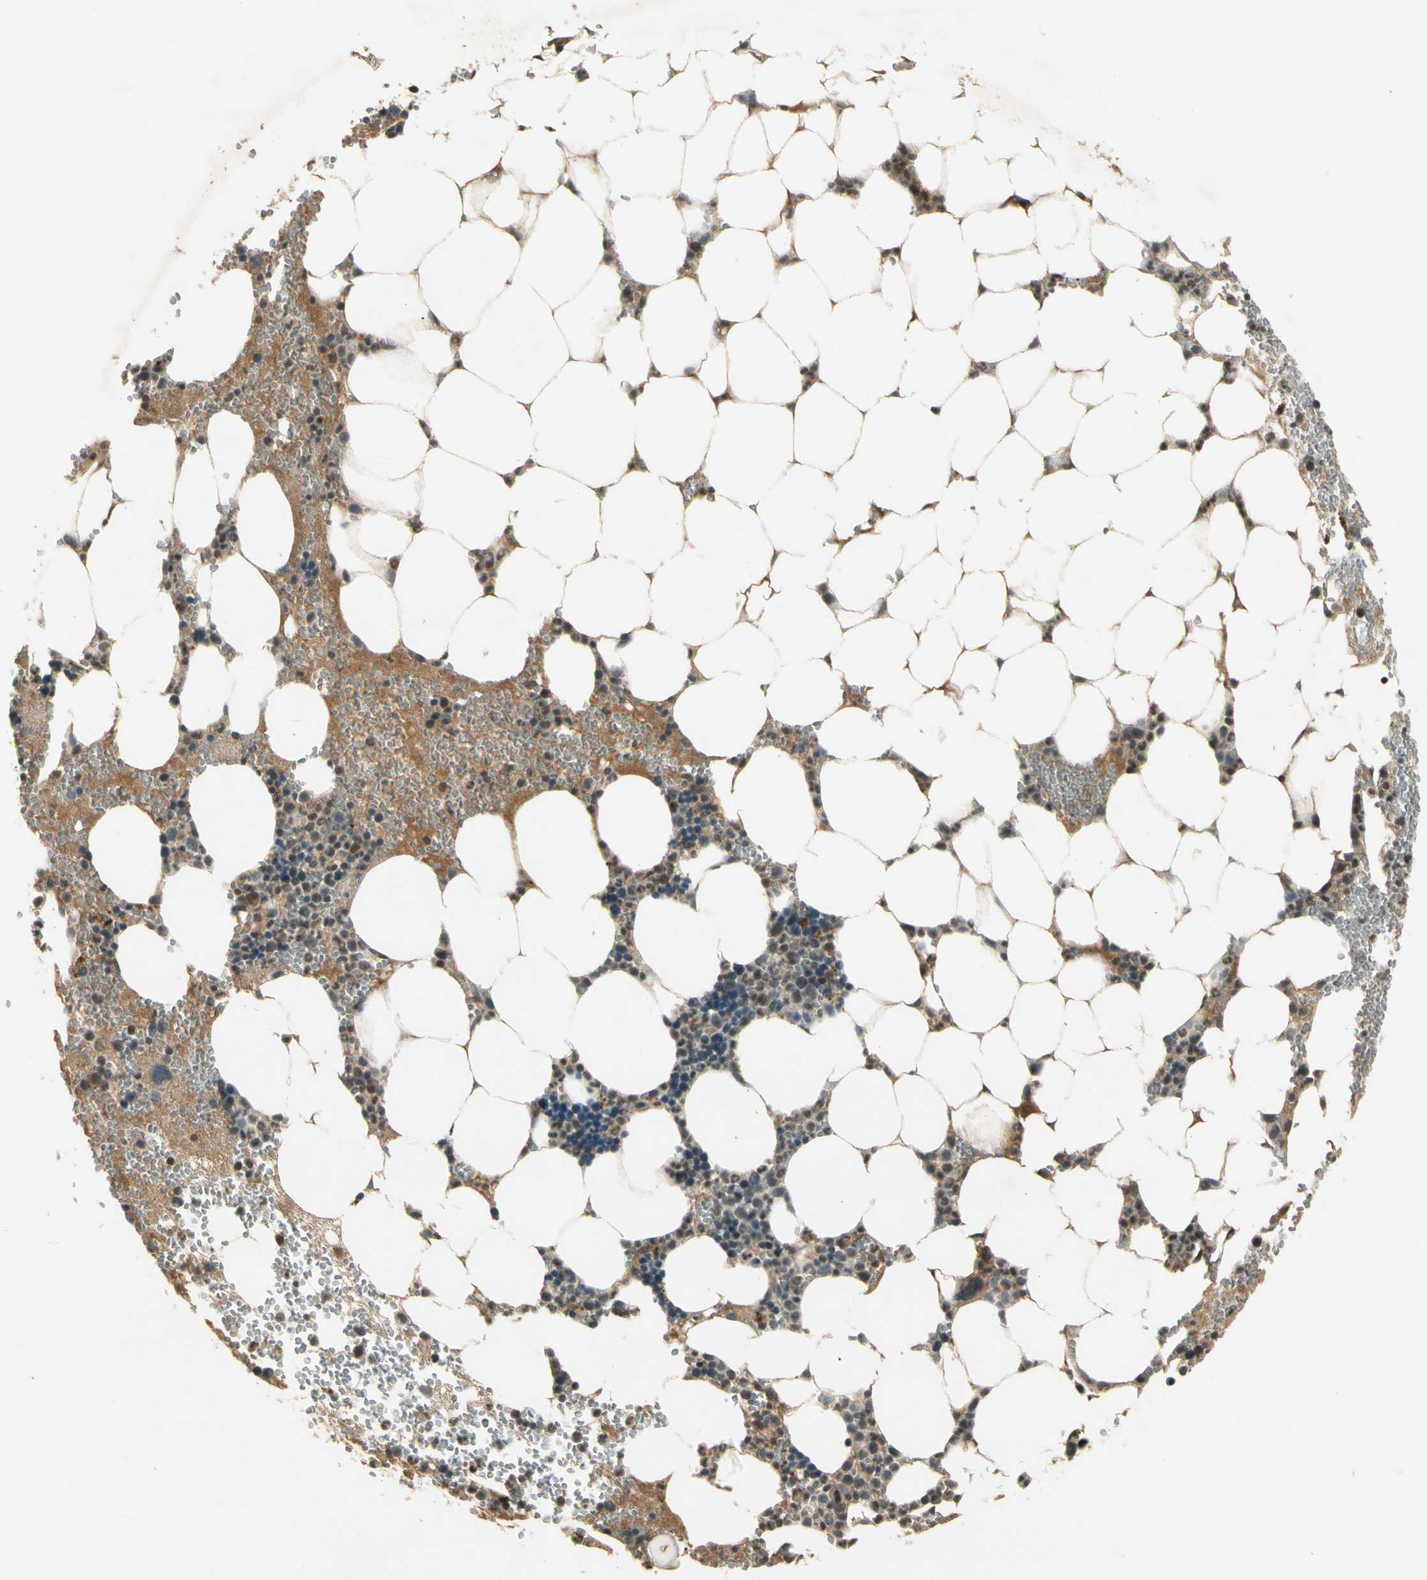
{"staining": {"intensity": "moderate", "quantity": "<25%", "location": "cytoplasmic/membranous,nuclear"}, "tissue": "bone marrow", "cell_type": "Hematopoietic cells", "image_type": "normal", "snomed": [{"axis": "morphology", "description": "Normal tissue, NOS"}, {"axis": "morphology", "description": "Inflammation, NOS"}, {"axis": "topography", "description": "Bone marrow"}], "caption": "Immunohistochemical staining of unremarkable human bone marrow demonstrates moderate cytoplasmic/membranous,nuclear protein expression in about <25% of hematopoietic cells.", "gene": "GMEB2", "patient": {"sex": "female", "age": 76}}